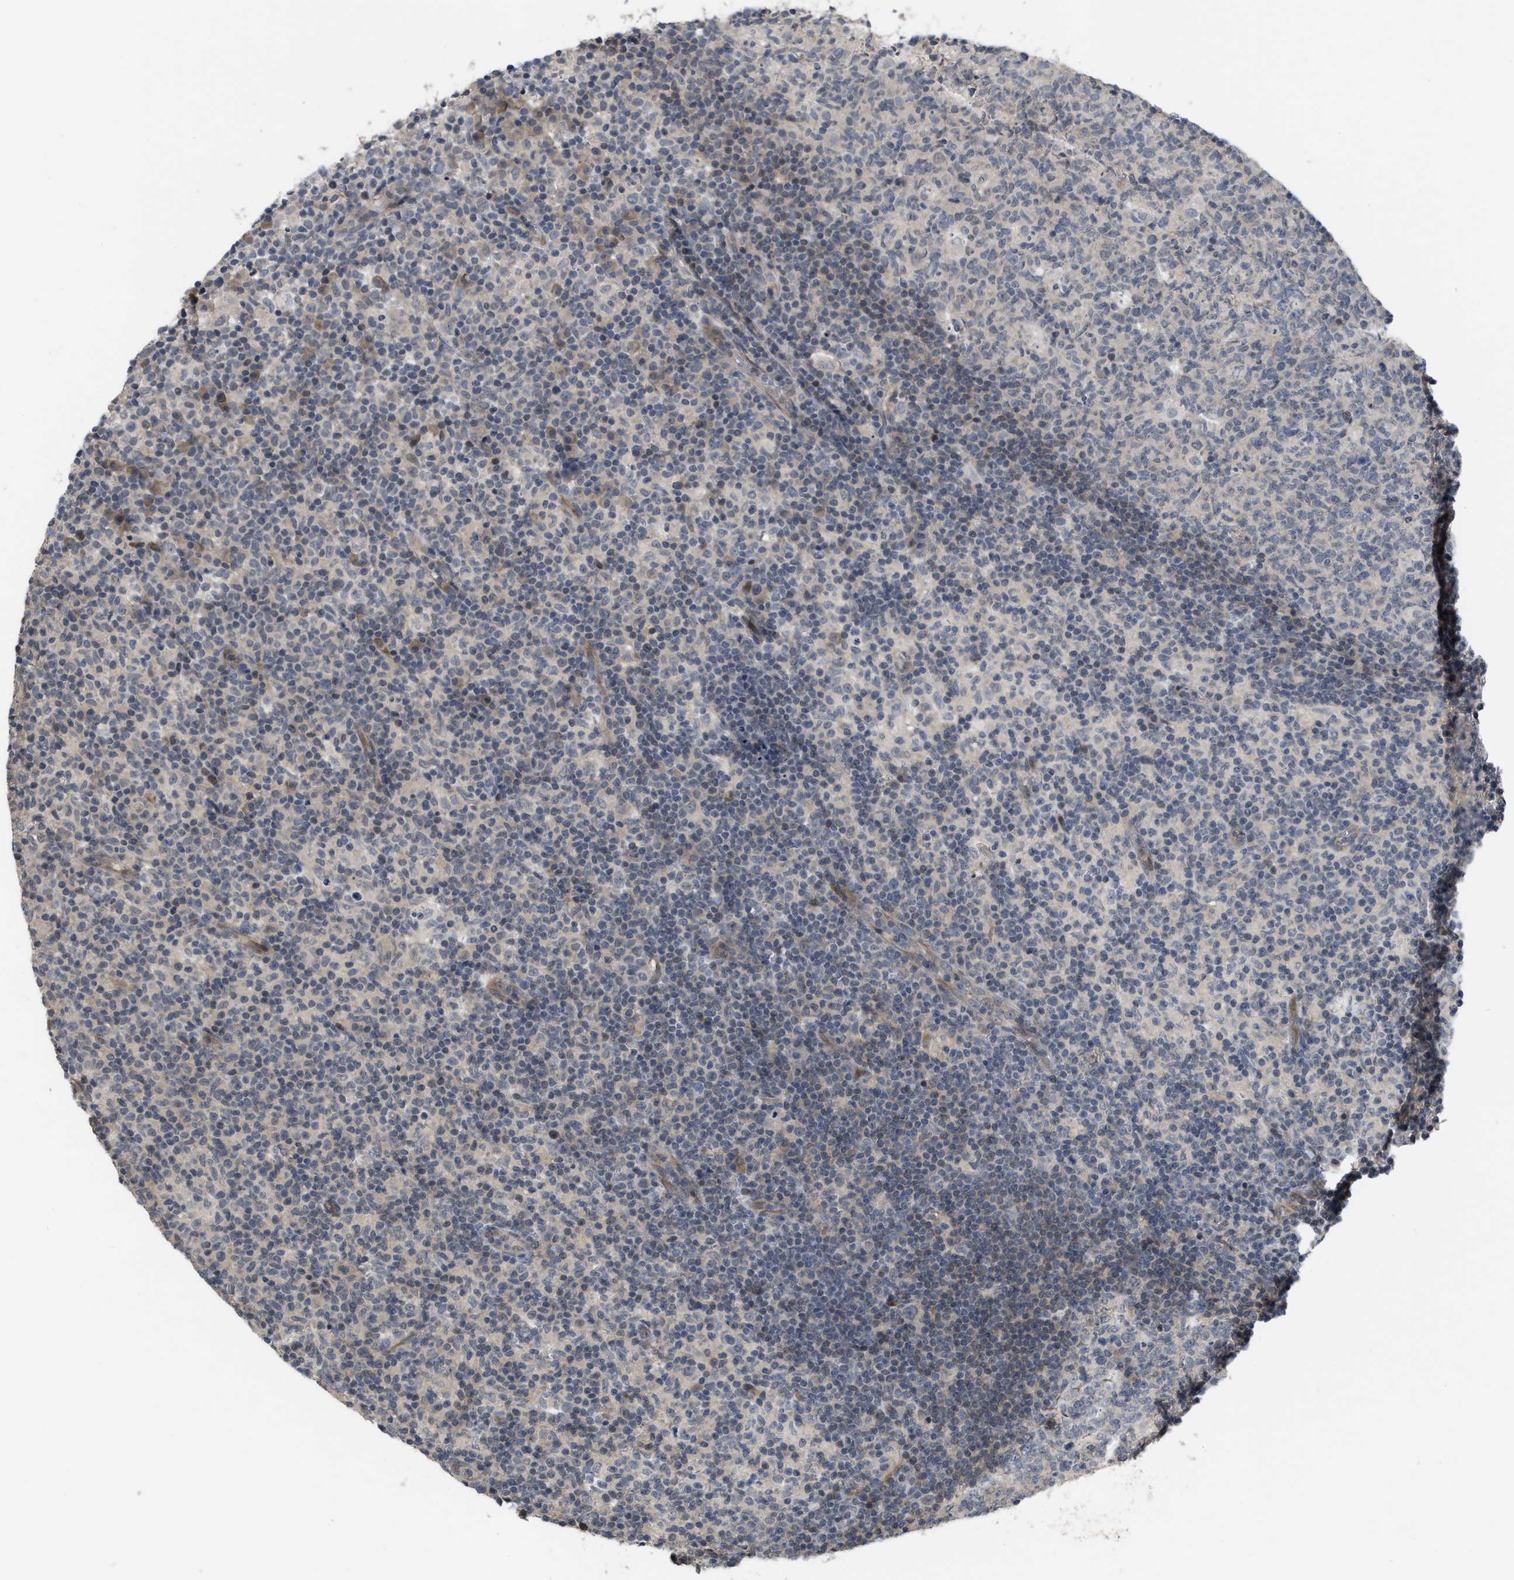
{"staining": {"intensity": "weak", "quantity": "<25%", "location": "cytoplasmic/membranous"}, "tissue": "lymph node", "cell_type": "Germinal center cells", "image_type": "normal", "snomed": [{"axis": "morphology", "description": "Normal tissue, NOS"}, {"axis": "morphology", "description": "Inflammation, NOS"}, {"axis": "topography", "description": "Lymph node"}], "caption": "A high-resolution photomicrograph shows immunohistochemistry staining of unremarkable lymph node, which reveals no significant positivity in germinal center cells.", "gene": "LDAF1", "patient": {"sex": "male", "age": 55}}